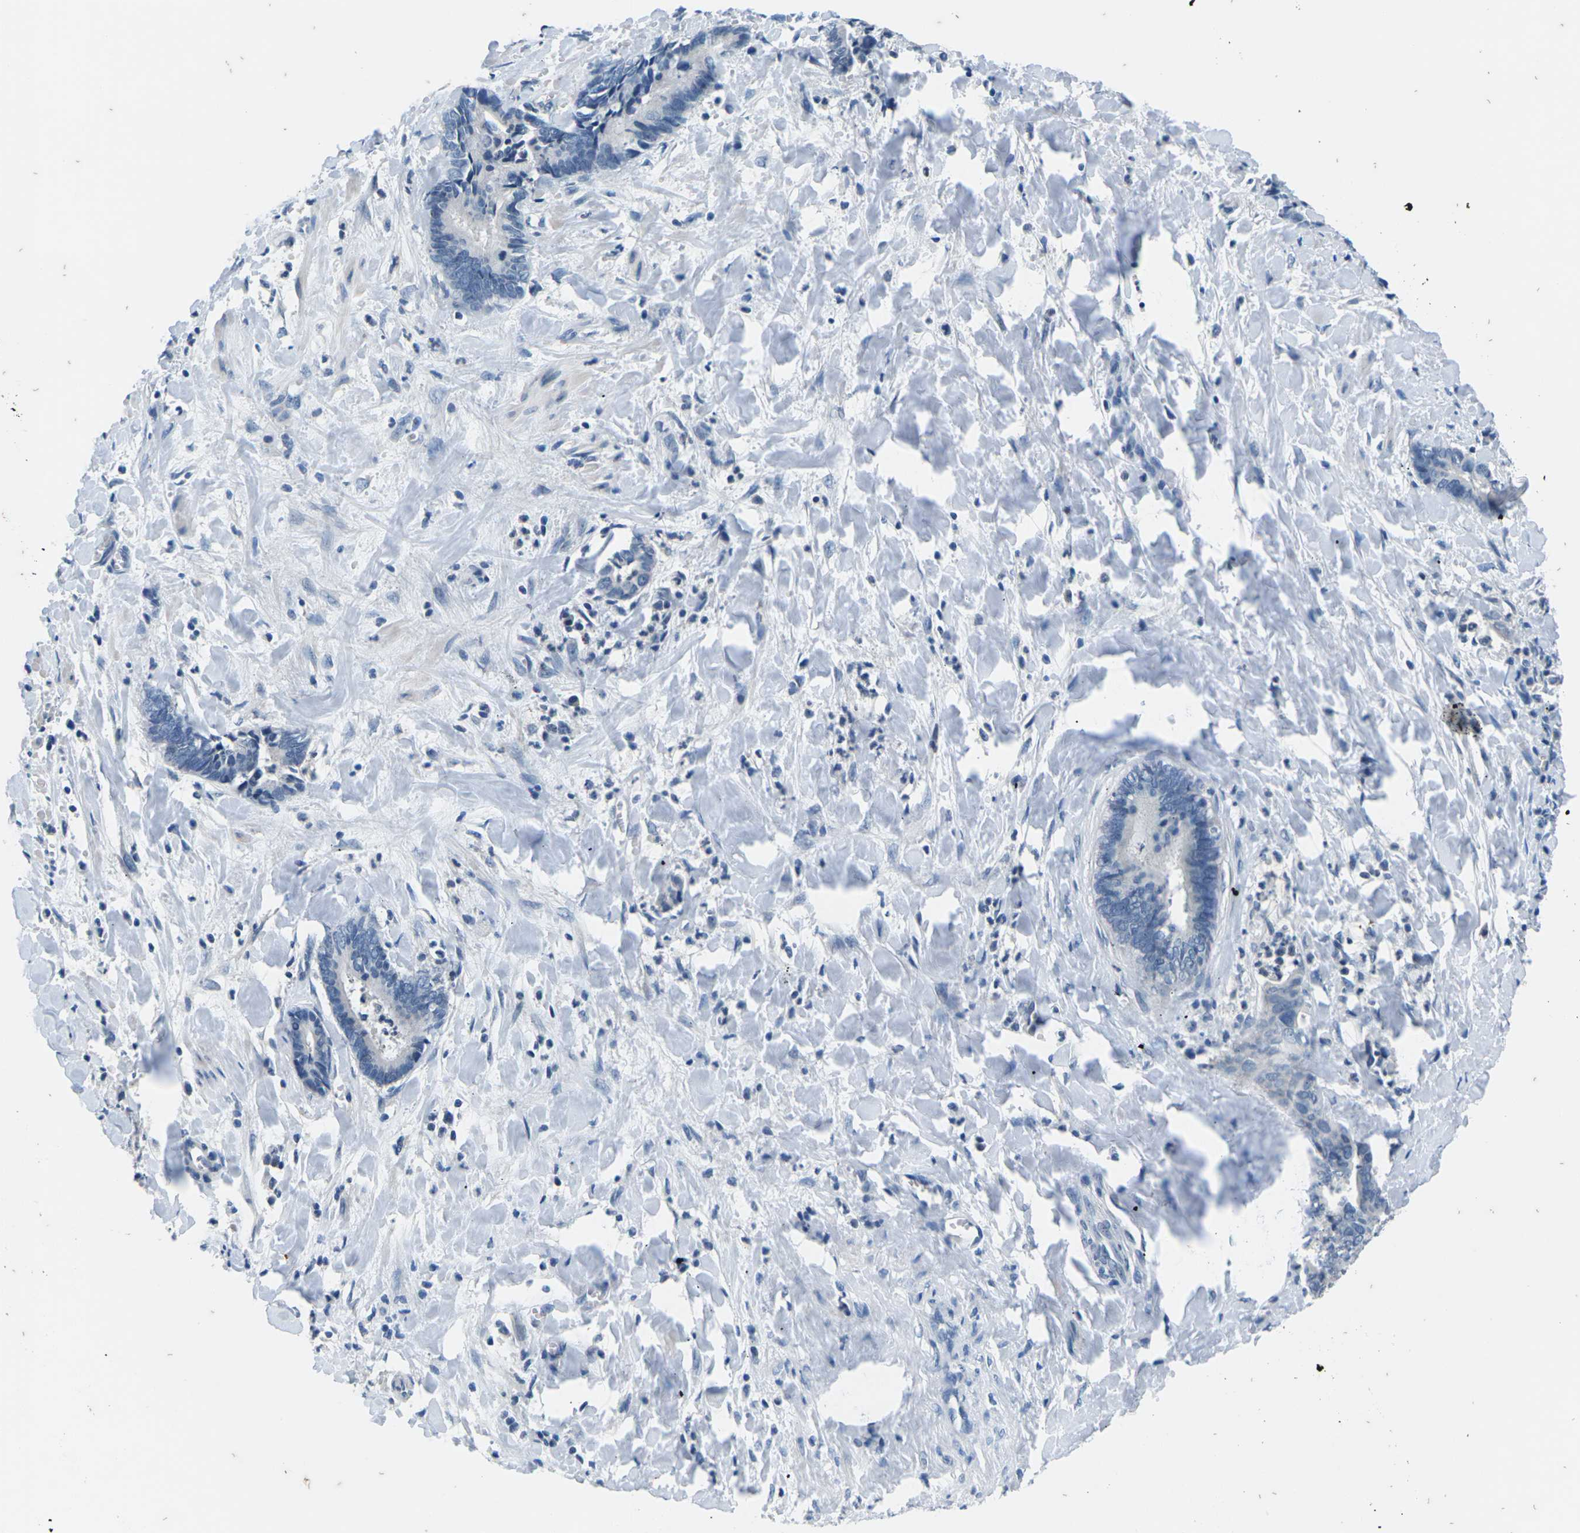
{"staining": {"intensity": "negative", "quantity": "none", "location": "none"}, "tissue": "cervical cancer", "cell_type": "Tumor cells", "image_type": "cancer", "snomed": [{"axis": "morphology", "description": "Adenocarcinoma, NOS"}, {"axis": "topography", "description": "Cervix"}], "caption": "High power microscopy photomicrograph of an immunohistochemistry (IHC) photomicrograph of adenocarcinoma (cervical), revealing no significant staining in tumor cells.", "gene": "UMOD", "patient": {"sex": "female", "age": 44}}